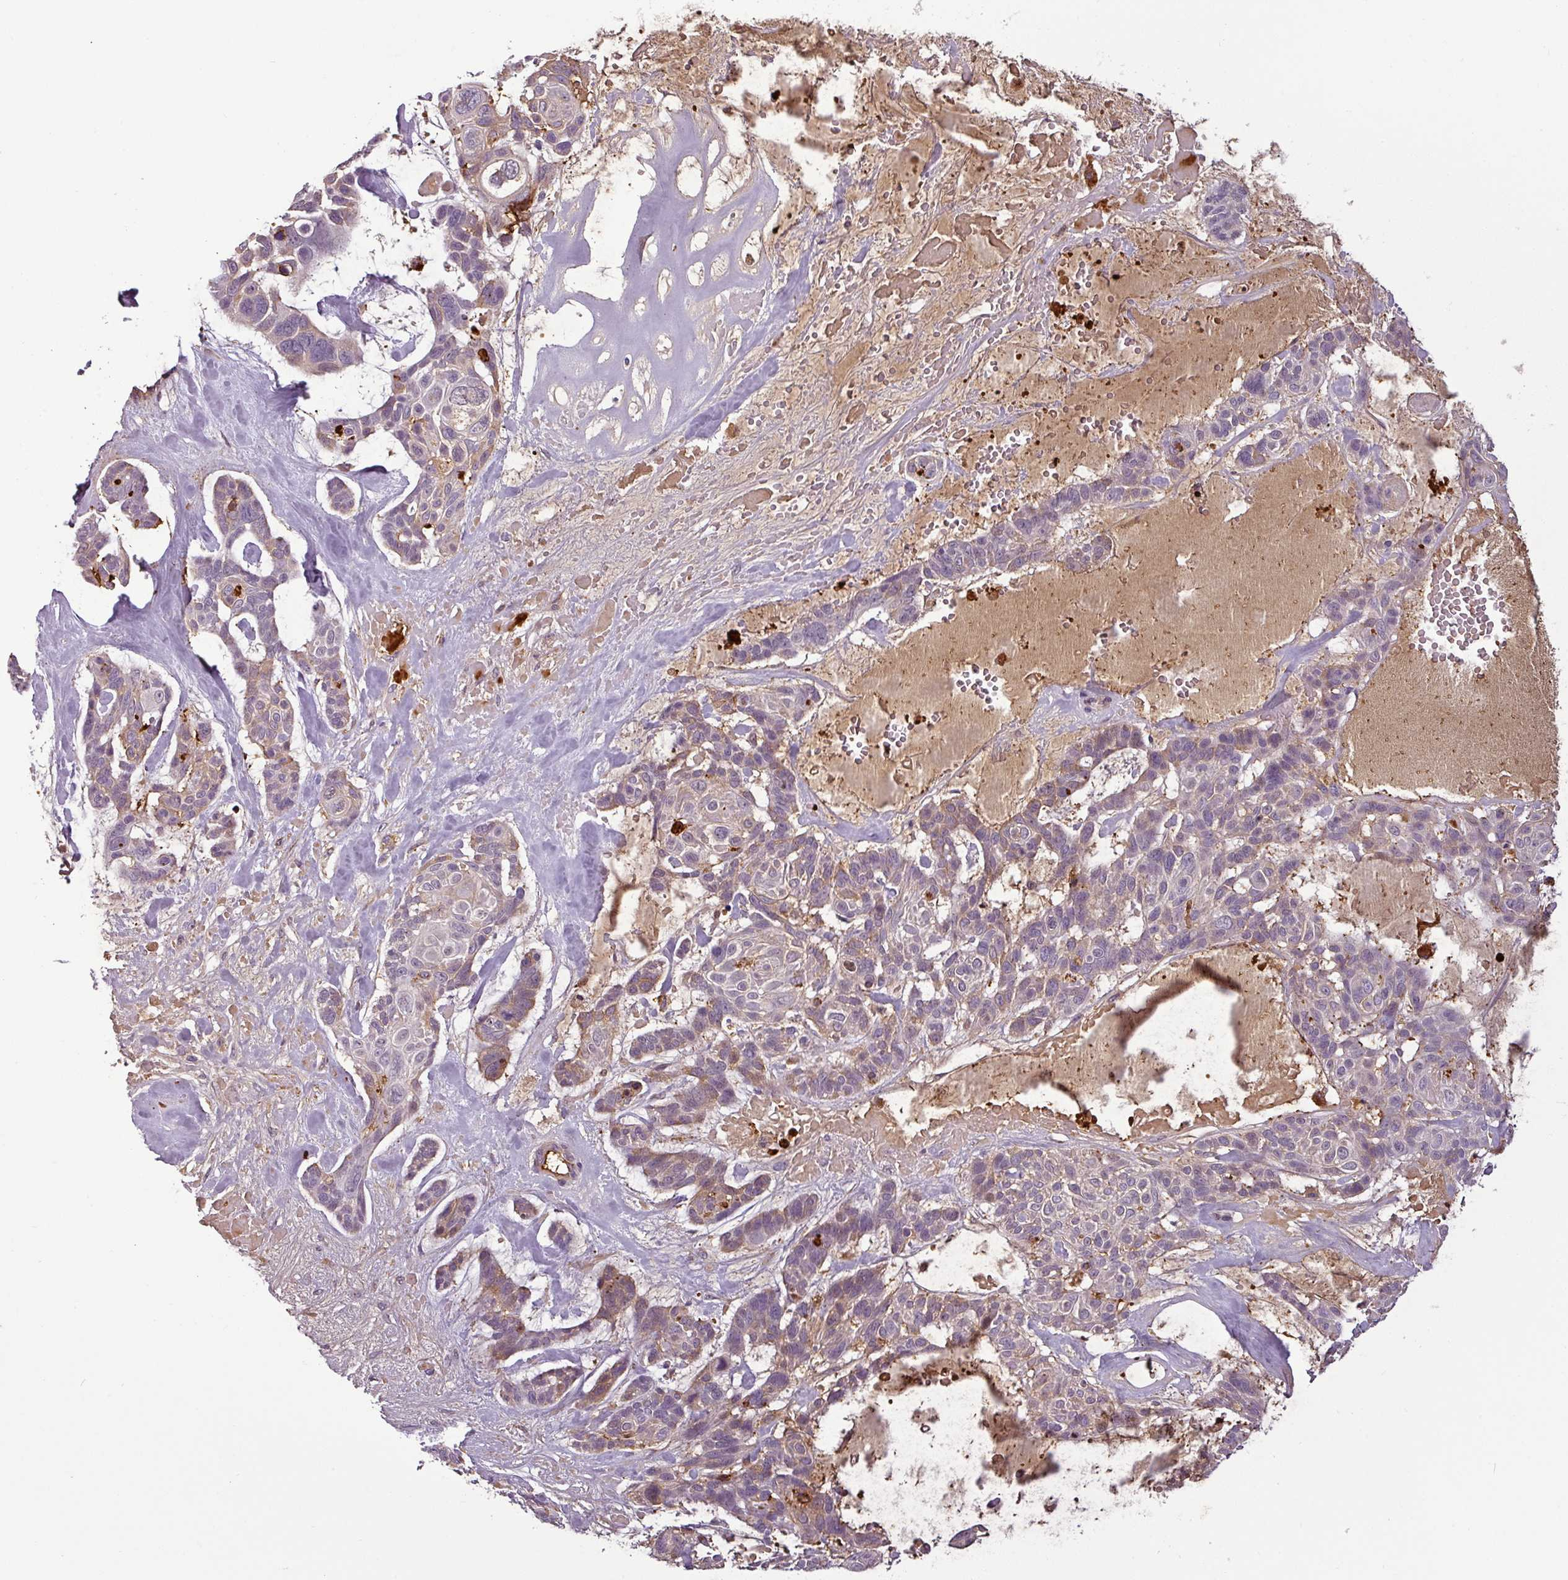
{"staining": {"intensity": "weak", "quantity": "25%-75%", "location": "cytoplasmic/membranous"}, "tissue": "skin cancer", "cell_type": "Tumor cells", "image_type": "cancer", "snomed": [{"axis": "morphology", "description": "Basal cell carcinoma"}, {"axis": "topography", "description": "Skin"}], "caption": "Tumor cells demonstrate low levels of weak cytoplasmic/membranous positivity in about 25%-75% of cells in skin basal cell carcinoma.", "gene": "APOC1", "patient": {"sex": "male", "age": 88}}